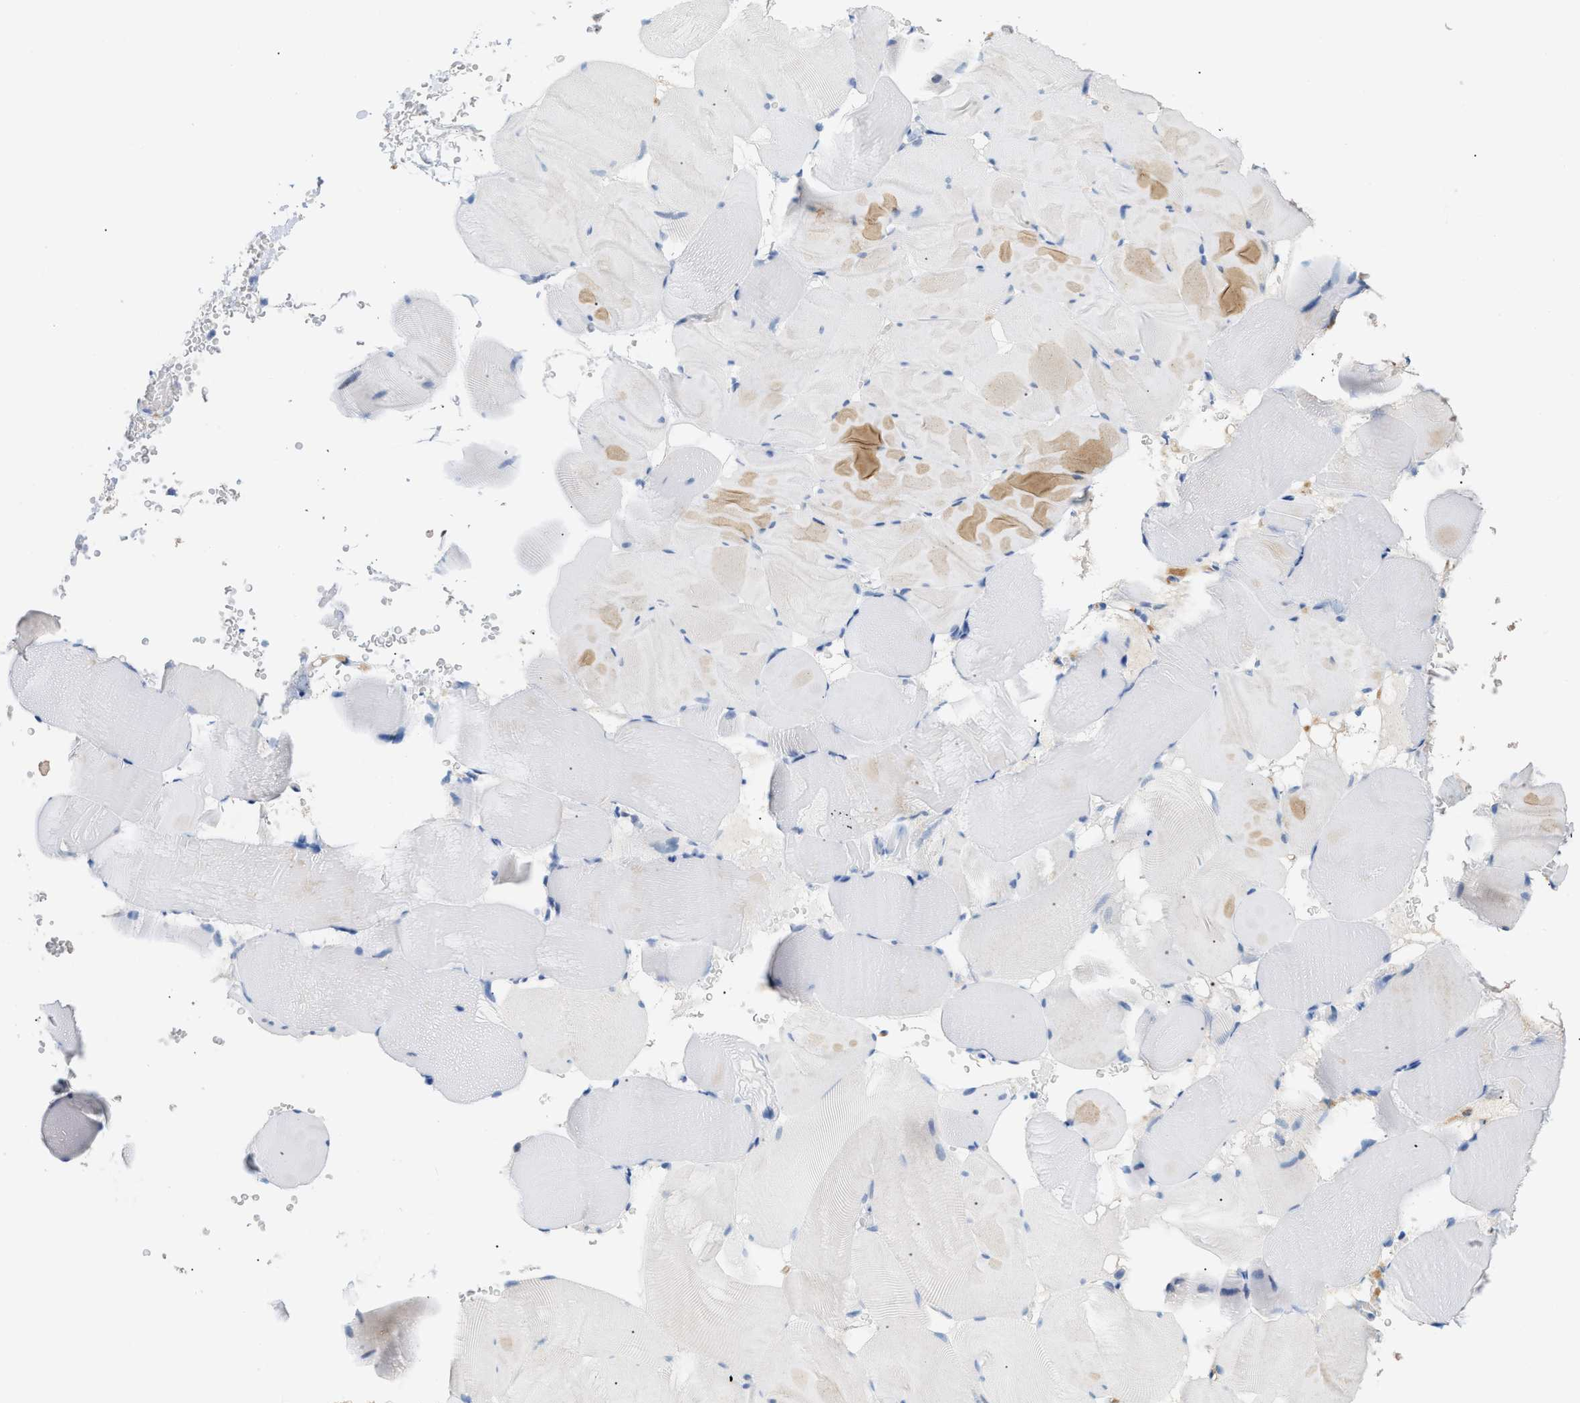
{"staining": {"intensity": "negative", "quantity": "none", "location": "none"}, "tissue": "skeletal muscle", "cell_type": "Myocytes", "image_type": "normal", "snomed": [{"axis": "morphology", "description": "Normal tissue, NOS"}, {"axis": "topography", "description": "Skeletal muscle"}], "caption": "Myocytes show no significant protein positivity in unremarkable skeletal muscle. (DAB (3,3'-diaminobenzidine) immunohistochemistry with hematoxylin counter stain).", "gene": "CFH", "patient": {"sex": "male", "age": 62}}